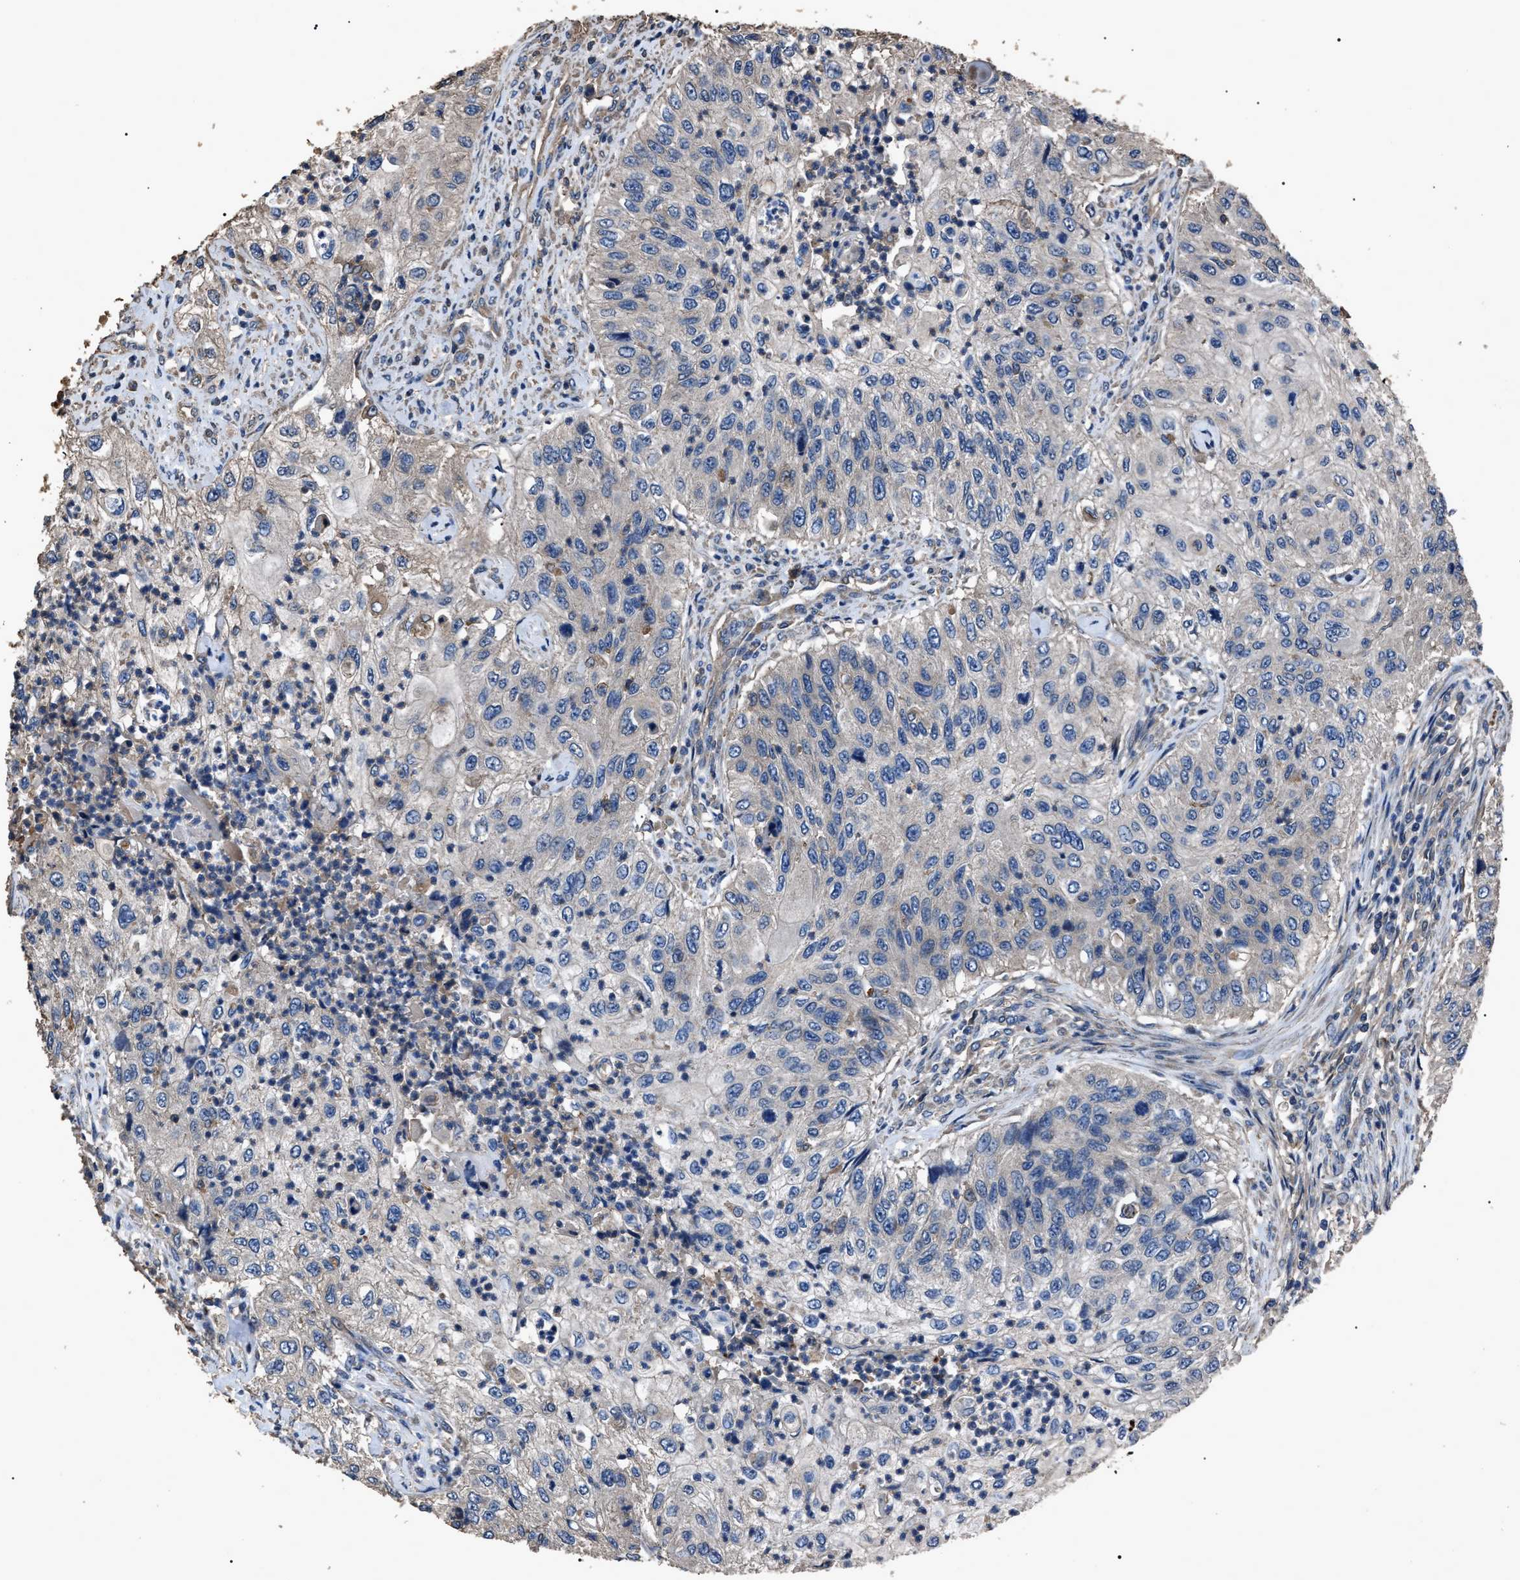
{"staining": {"intensity": "negative", "quantity": "none", "location": "none"}, "tissue": "urothelial cancer", "cell_type": "Tumor cells", "image_type": "cancer", "snomed": [{"axis": "morphology", "description": "Urothelial carcinoma, High grade"}, {"axis": "topography", "description": "Urinary bladder"}], "caption": "Image shows no significant protein positivity in tumor cells of urothelial cancer.", "gene": "RNF216", "patient": {"sex": "female", "age": 60}}